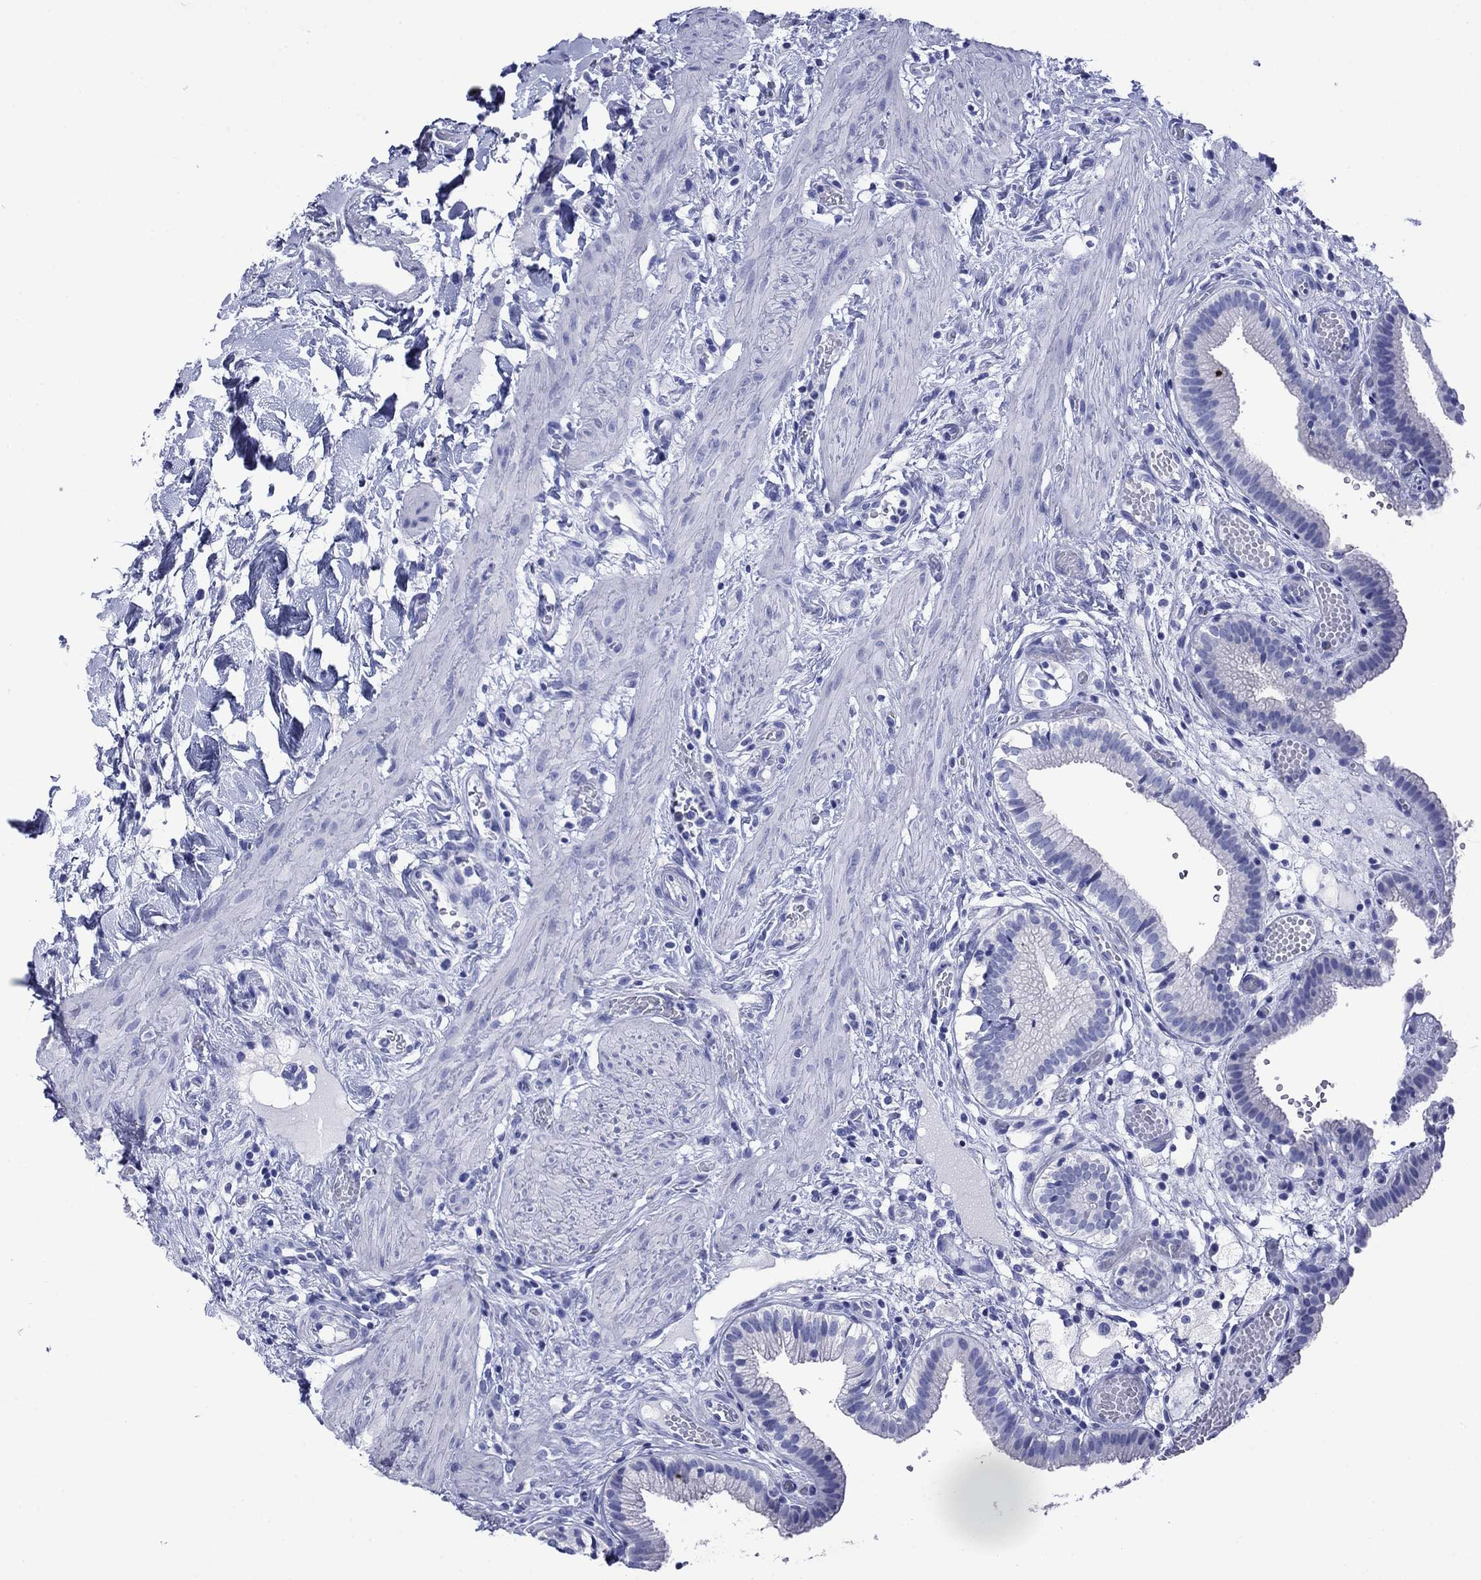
{"staining": {"intensity": "negative", "quantity": "none", "location": "none"}, "tissue": "gallbladder", "cell_type": "Glandular cells", "image_type": "normal", "snomed": [{"axis": "morphology", "description": "Normal tissue, NOS"}, {"axis": "topography", "description": "Gallbladder"}], "caption": "The histopathology image displays no significant expression in glandular cells of gallbladder.", "gene": "GIP", "patient": {"sex": "female", "age": 24}}